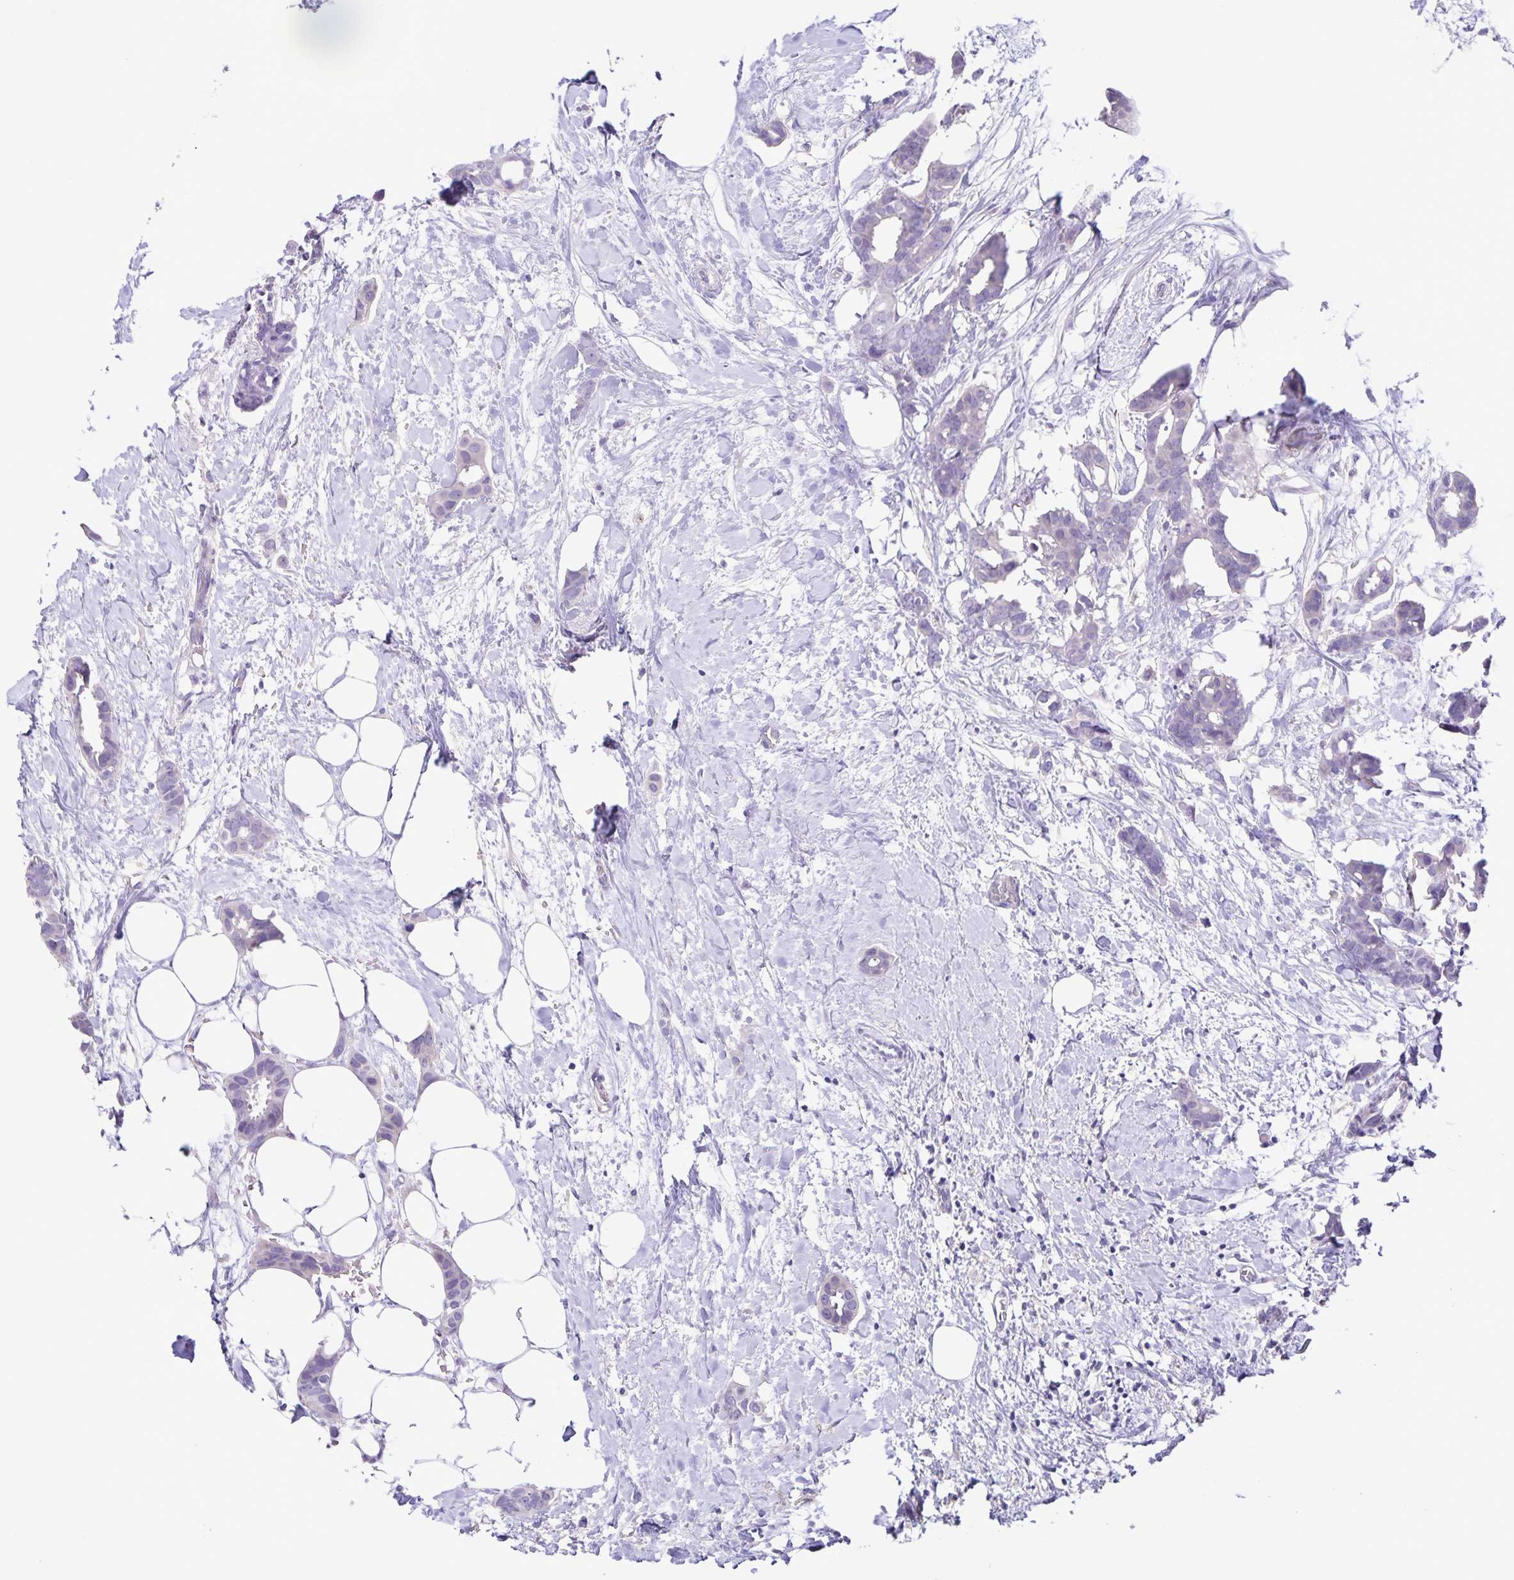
{"staining": {"intensity": "negative", "quantity": "none", "location": "none"}, "tissue": "breast cancer", "cell_type": "Tumor cells", "image_type": "cancer", "snomed": [{"axis": "morphology", "description": "Duct carcinoma"}, {"axis": "topography", "description": "Breast"}], "caption": "Immunohistochemistry (IHC) photomicrograph of neoplastic tissue: human intraductal carcinoma (breast) stained with DAB exhibits no significant protein staining in tumor cells.", "gene": "BOLL", "patient": {"sex": "female", "age": 62}}